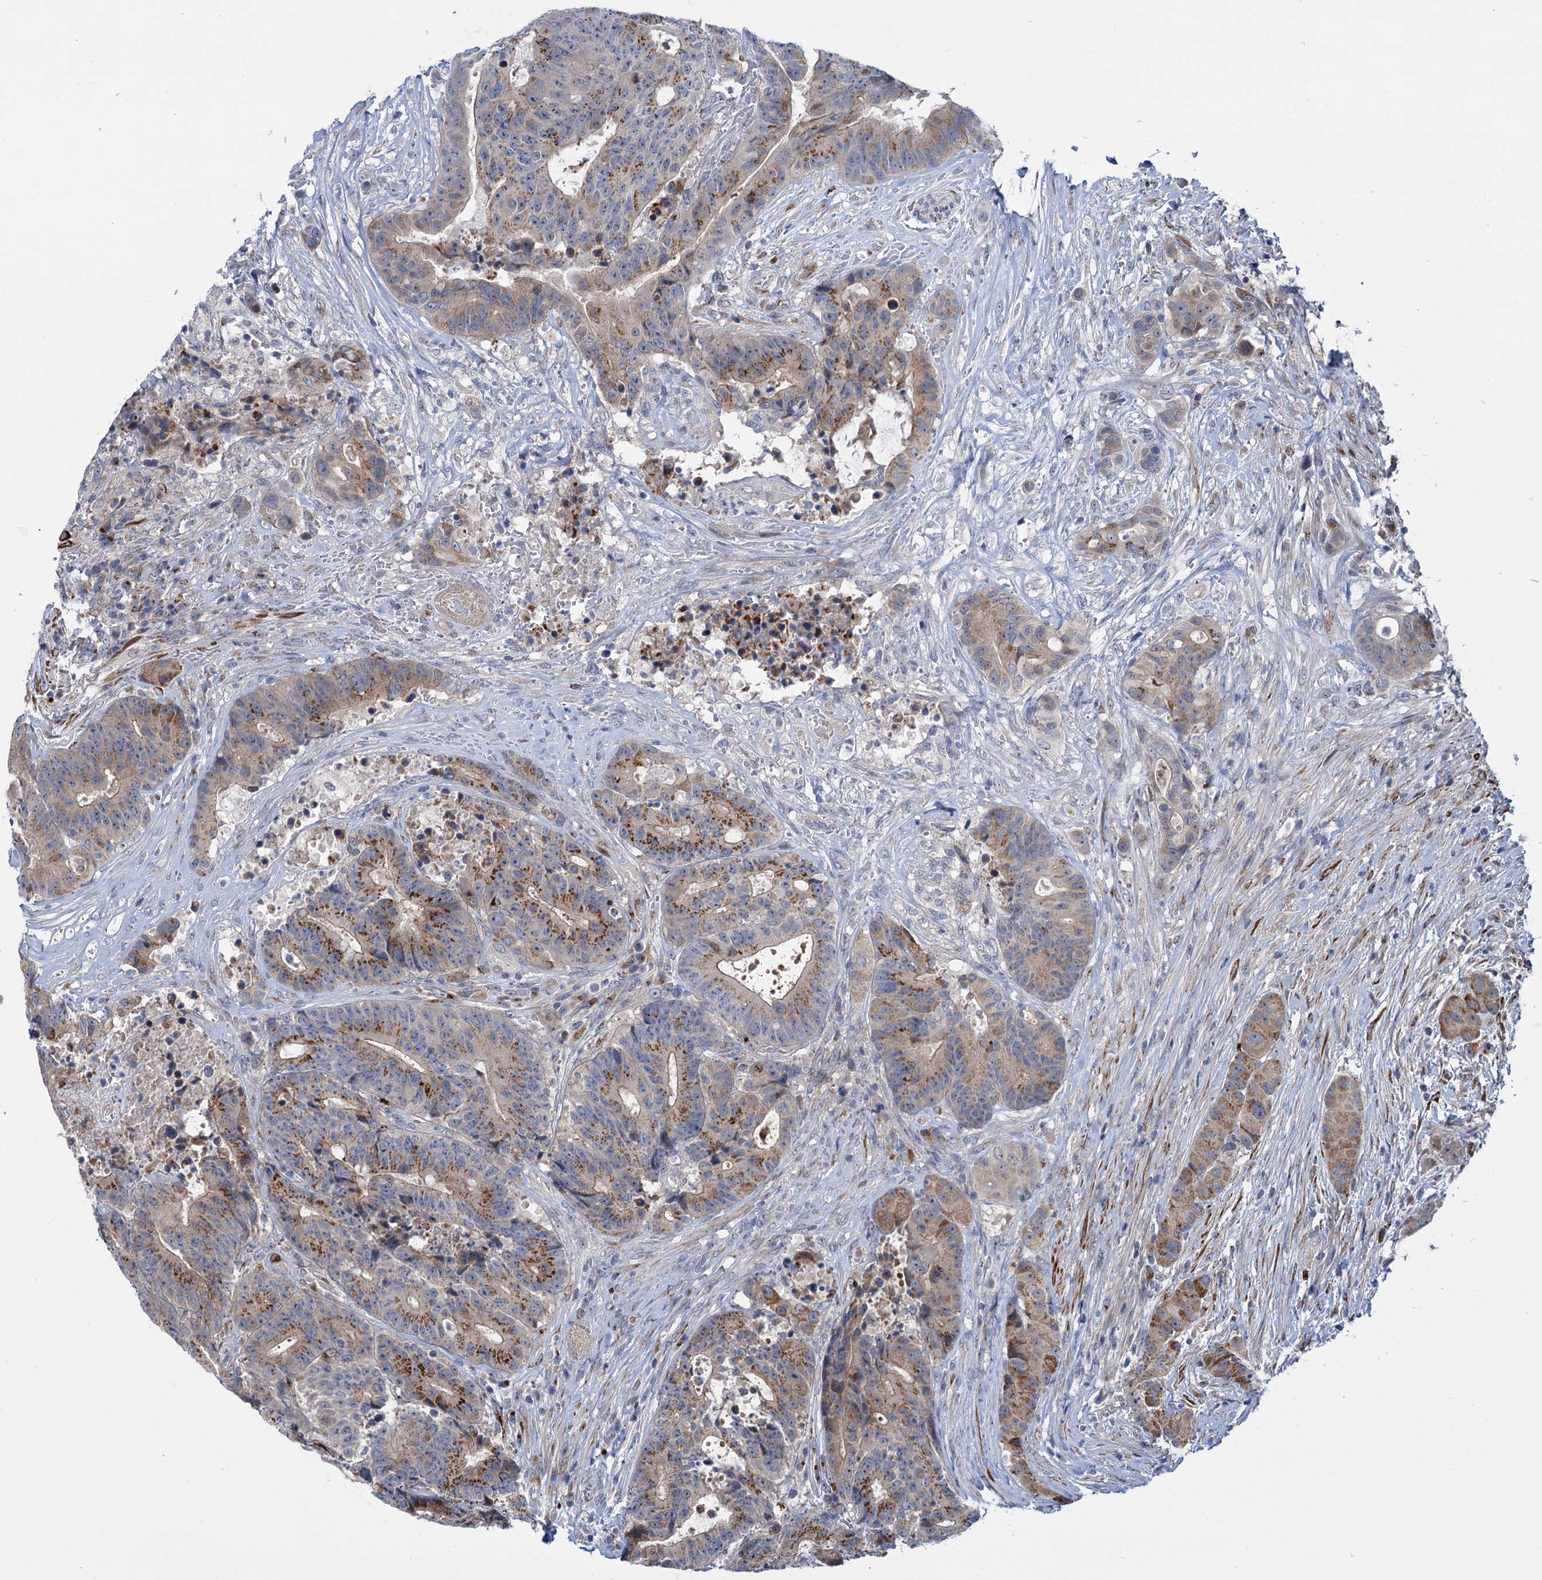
{"staining": {"intensity": "strong", "quantity": "25%-75%", "location": "cytoplasmic/membranous"}, "tissue": "colorectal cancer", "cell_type": "Tumor cells", "image_type": "cancer", "snomed": [{"axis": "morphology", "description": "Adenocarcinoma, NOS"}, {"axis": "topography", "description": "Rectum"}], "caption": "The histopathology image shows immunohistochemical staining of colorectal cancer. There is strong cytoplasmic/membranous staining is appreciated in approximately 25%-75% of tumor cells. The staining was performed using DAB (3,3'-diaminobenzidine) to visualize the protein expression in brown, while the nuclei were stained in blue with hematoxylin (Magnification: 20x).", "gene": "ELP4", "patient": {"sex": "male", "age": 69}}